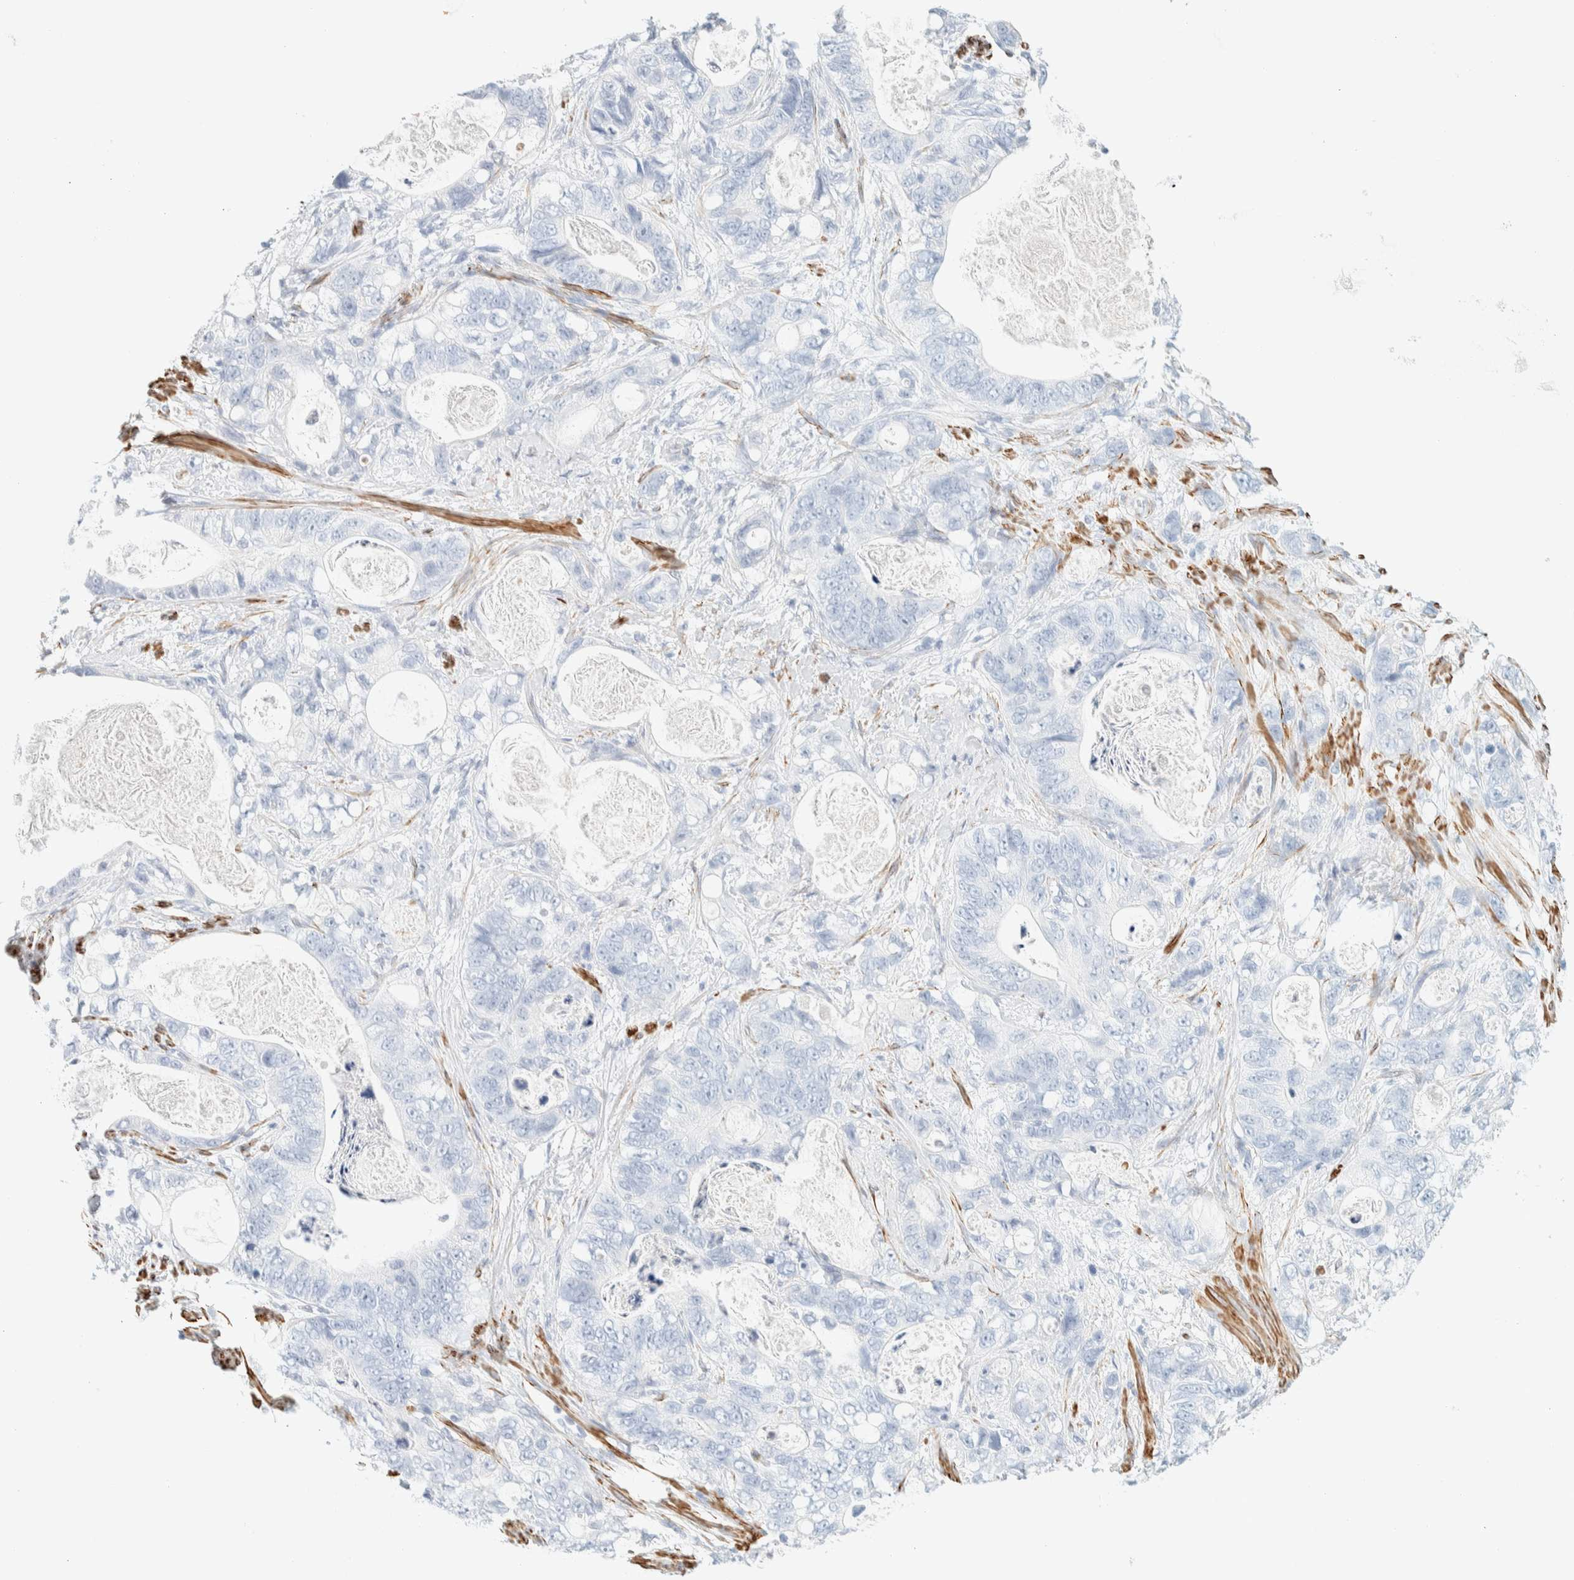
{"staining": {"intensity": "negative", "quantity": "none", "location": "none"}, "tissue": "stomach cancer", "cell_type": "Tumor cells", "image_type": "cancer", "snomed": [{"axis": "morphology", "description": "Normal tissue, NOS"}, {"axis": "morphology", "description": "Adenocarcinoma, NOS"}, {"axis": "topography", "description": "Stomach"}], "caption": "Tumor cells are negative for brown protein staining in adenocarcinoma (stomach).", "gene": "AFMID", "patient": {"sex": "female", "age": 89}}